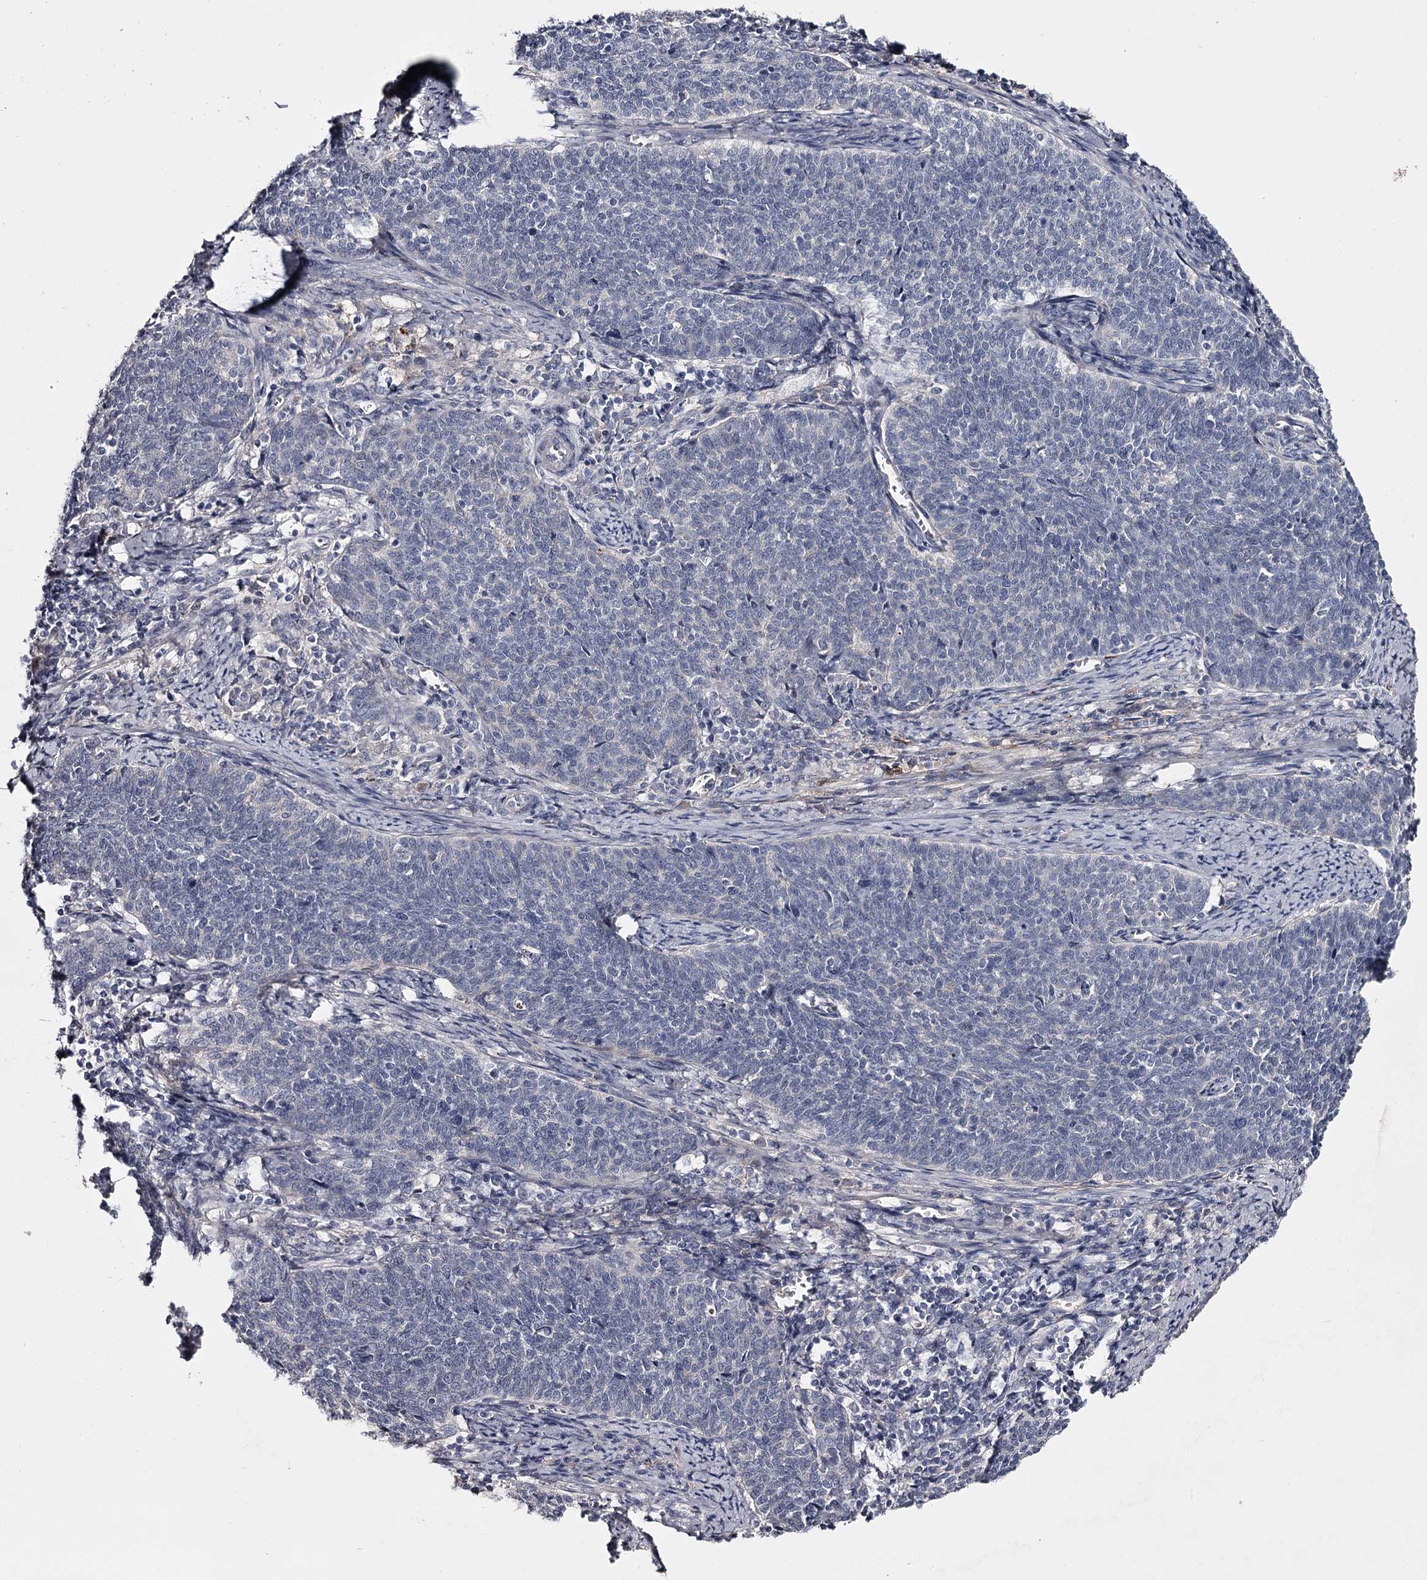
{"staining": {"intensity": "negative", "quantity": "none", "location": "none"}, "tissue": "cervical cancer", "cell_type": "Tumor cells", "image_type": "cancer", "snomed": [{"axis": "morphology", "description": "Squamous cell carcinoma, NOS"}, {"axis": "topography", "description": "Cervix"}], "caption": "An IHC image of cervical cancer is shown. There is no staining in tumor cells of cervical cancer.", "gene": "FDXACB1", "patient": {"sex": "female", "age": 39}}